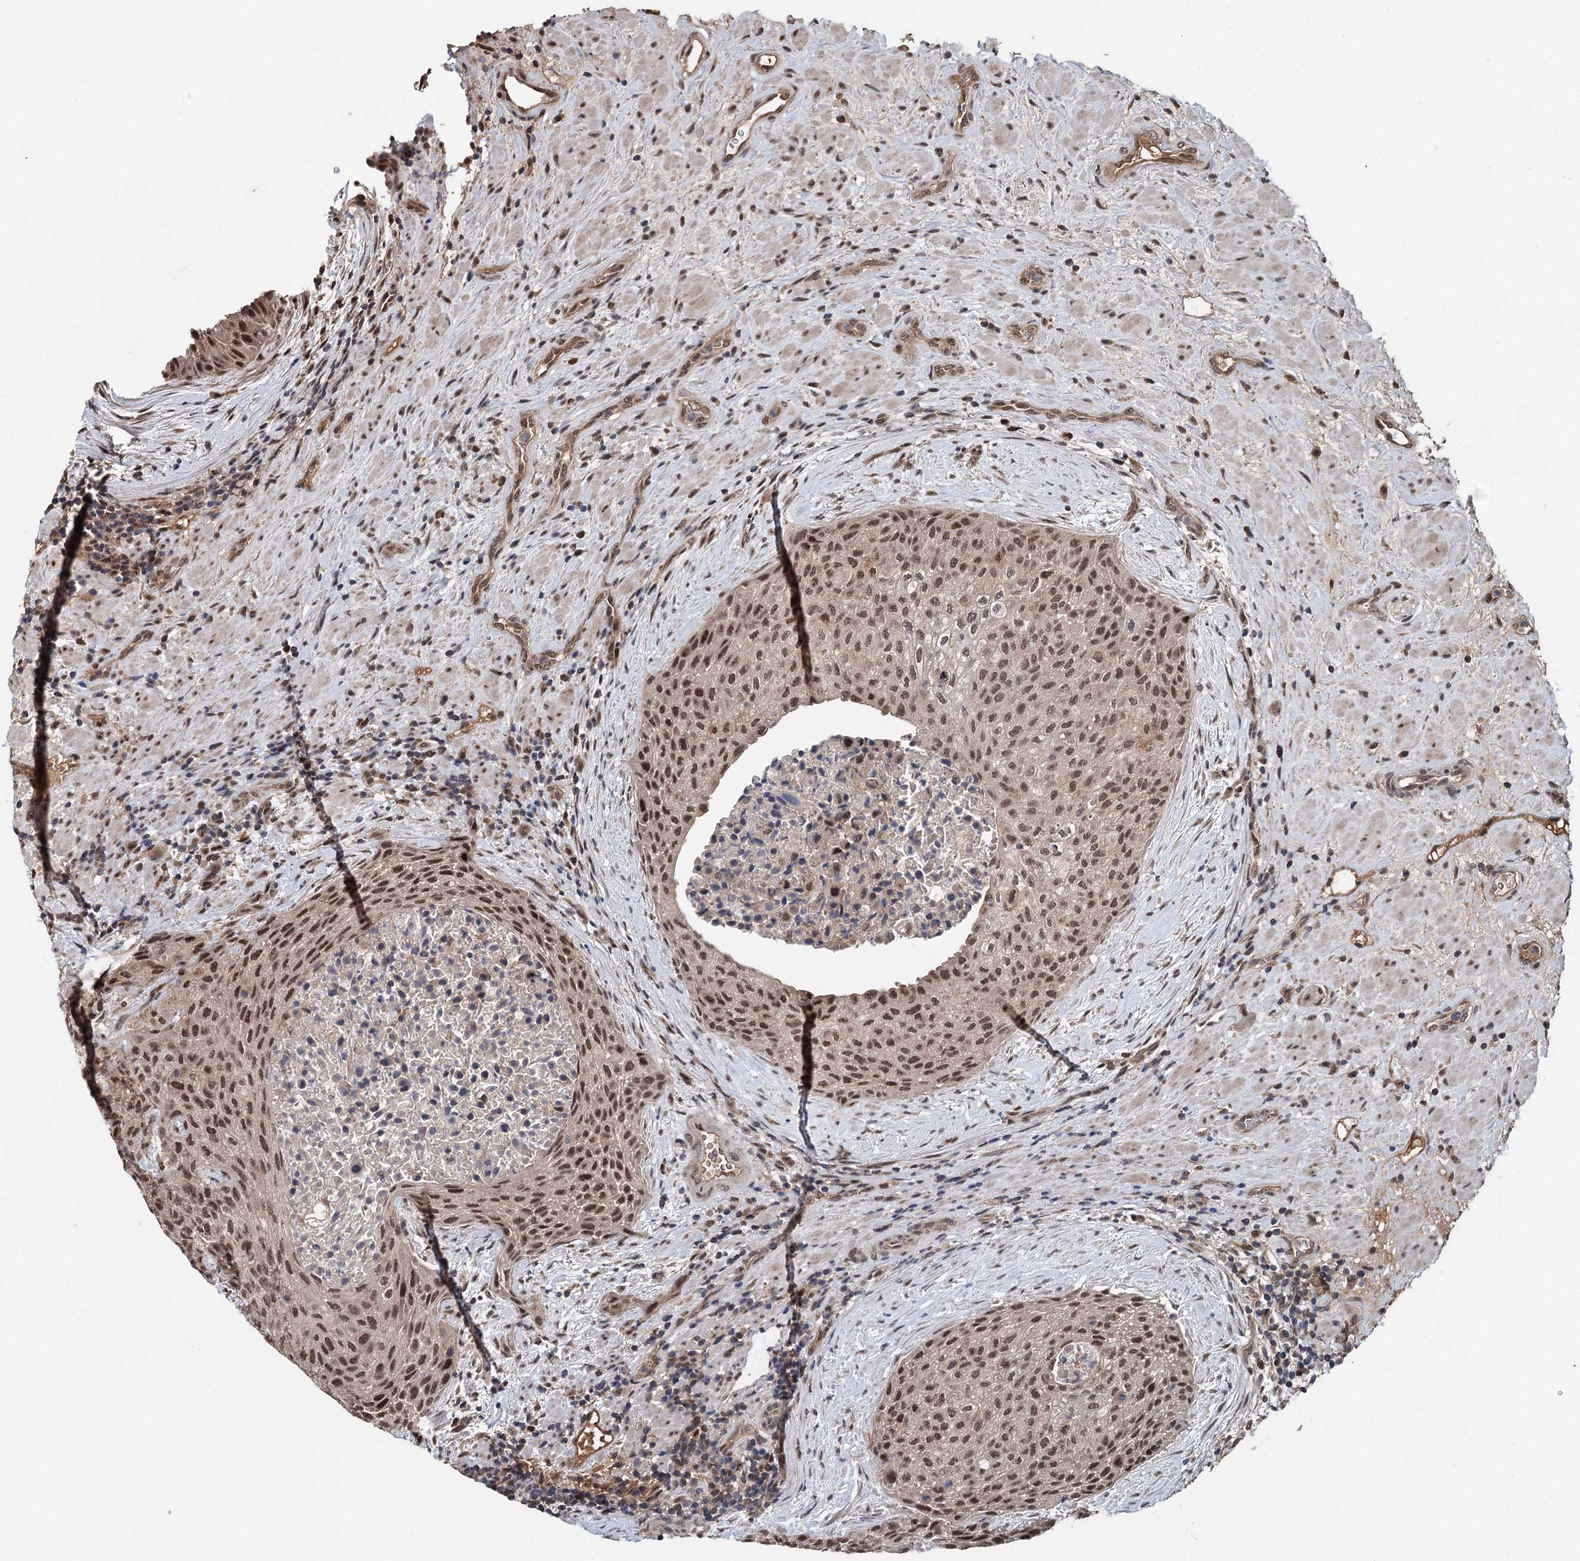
{"staining": {"intensity": "moderate", "quantity": ">75%", "location": "nuclear"}, "tissue": "urothelial cancer", "cell_type": "Tumor cells", "image_type": "cancer", "snomed": [{"axis": "morphology", "description": "Normal tissue, NOS"}, {"axis": "morphology", "description": "Urothelial carcinoma, NOS"}, {"axis": "topography", "description": "Urinary bladder"}, {"axis": "topography", "description": "Peripheral nerve tissue"}], "caption": "A high-resolution histopathology image shows immunohistochemistry (IHC) staining of urothelial cancer, which shows moderate nuclear positivity in about >75% of tumor cells. Using DAB (3,3'-diaminobenzidine) (brown) and hematoxylin (blue) stains, captured at high magnification using brightfield microscopy.", "gene": "MYG1", "patient": {"sex": "male", "age": 35}}